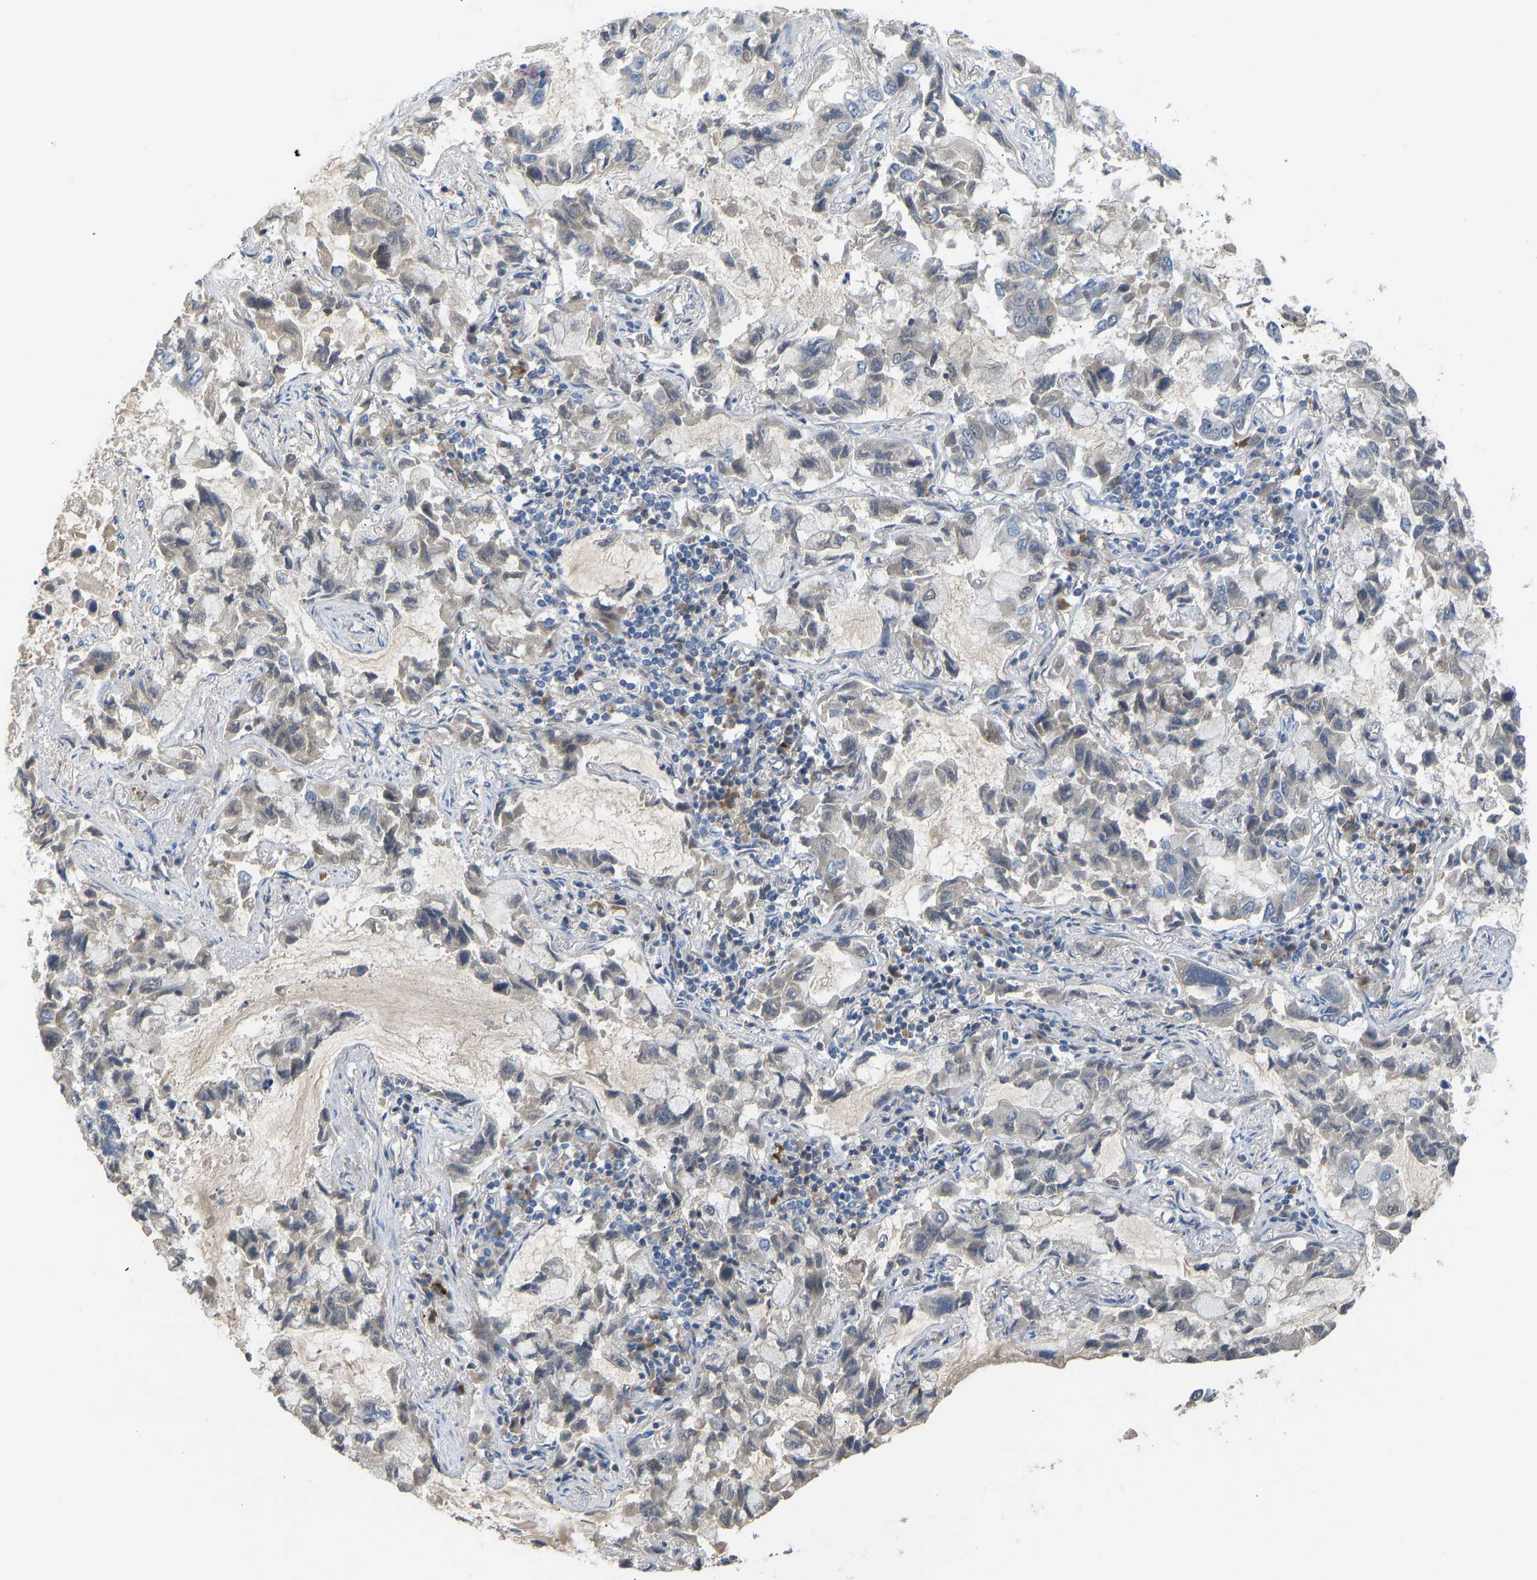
{"staining": {"intensity": "negative", "quantity": "none", "location": "none"}, "tissue": "lung cancer", "cell_type": "Tumor cells", "image_type": "cancer", "snomed": [{"axis": "morphology", "description": "Adenocarcinoma, NOS"}, {"axis": "topography", "description": "Lung"}], "caption": "Lung cancer (adenocarcinoma) was stained to show a protein in brown. There is no significant positivity in tumor cells.", "gene": "ZNF251", "patient": {"sex": "male", "age": 64}}